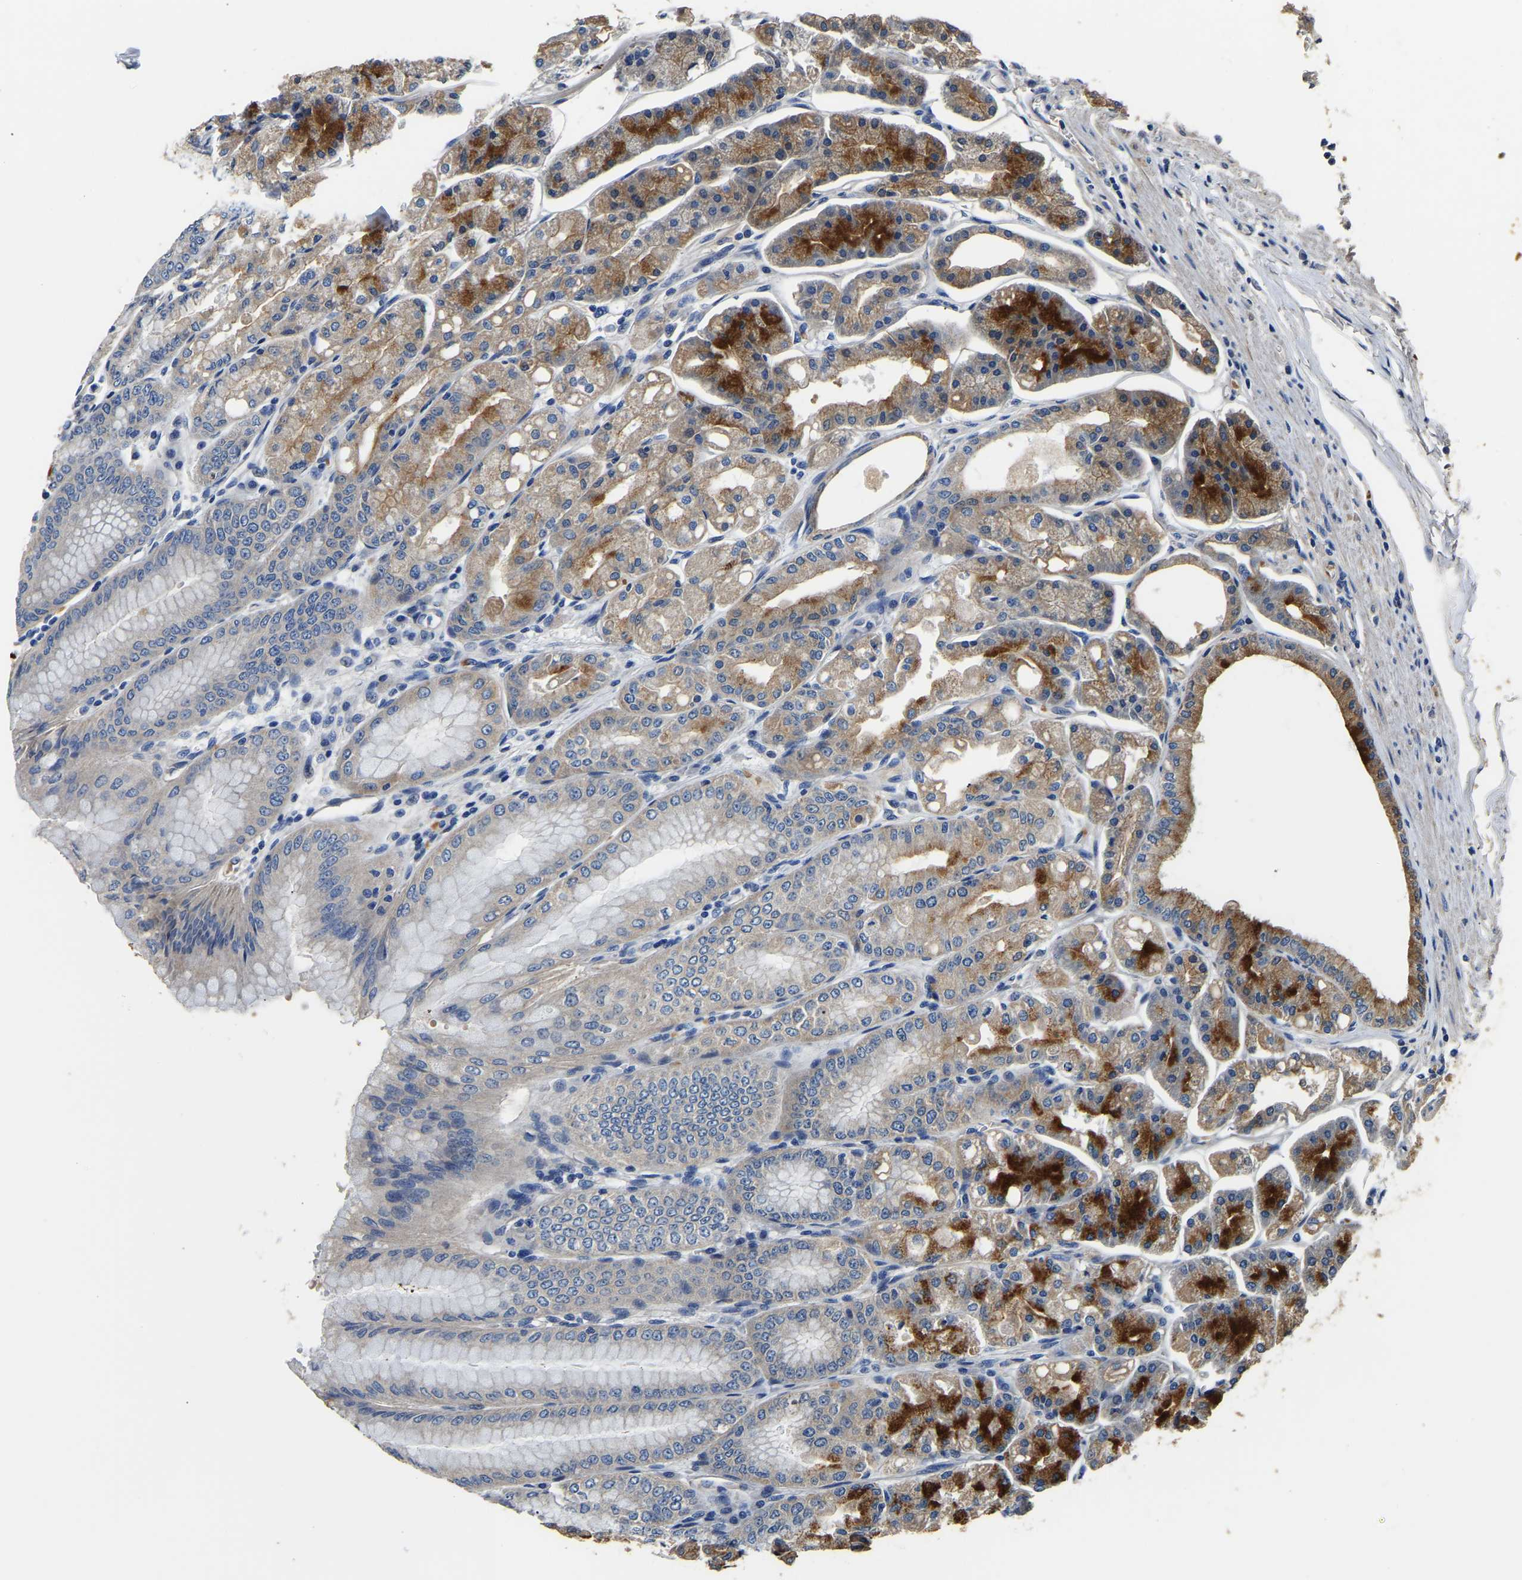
{"staining": {"intensity": "strong", "quantity": "25%-75%", "location": "cytoplasmic/membranous"}, "tissue": "stomach", "cell_type": "Glandular cells", "image_type": "normal", "snomed": [{"axis": "morphology", "description": "Normal tissue, NOS"}, {"axis": "topography", "description": "Stomach, lower"}], "caption": "Glandular cells demonstrate high levels of strong cytoplasmic/membranous expression in approximately 25%-75% of cells in normal human stomach. Immunohistochemistry (ihc) stains the protein in brown and the nuclei are stained blue.", "gene": "CSDE1", "patient": {"sex": "male", "age": 71}}